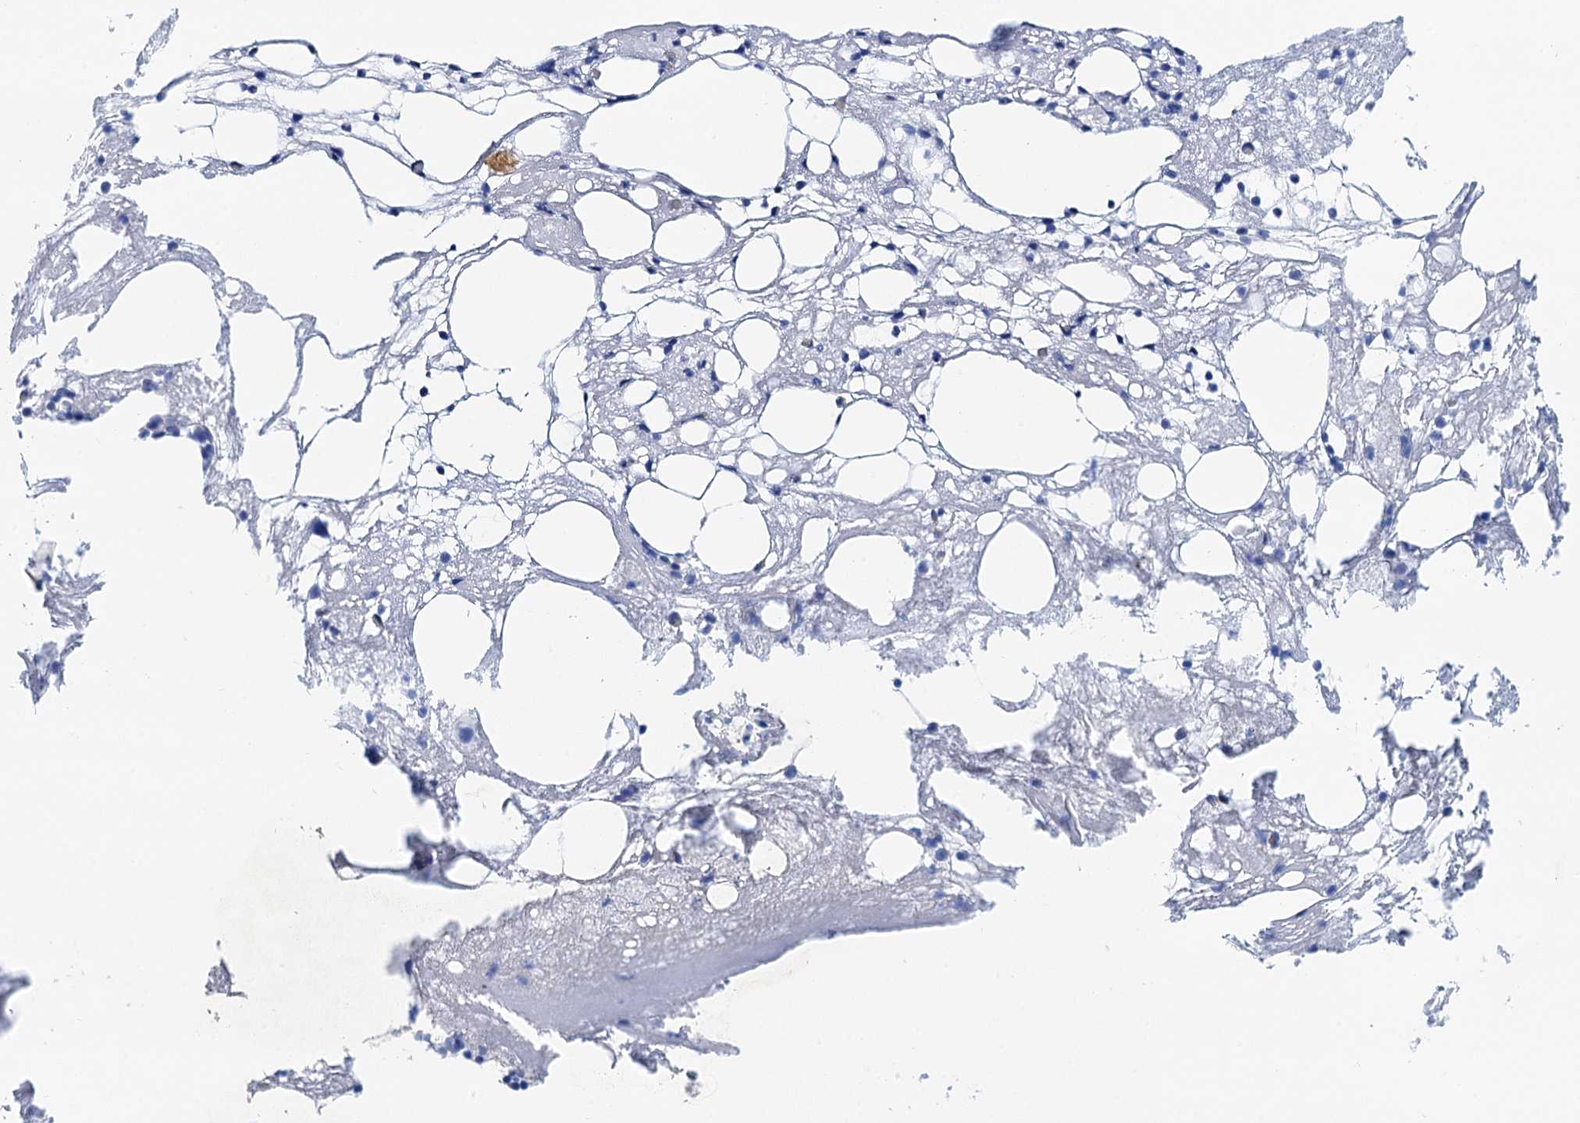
{"staining": {"intensity": "negative", "quantity": "none", "location": "none"}, "tissue": "bone marrow", "cell_type": "Hematopoietic cells", "image_type": "normal", "snomed": [{"axis": "morphology", "description": "Normal tissue, NOS"}, {"axis": "topography", "description": "Bone marrow"}], "caption": "This photomicrograph is of unremarkable bone marrow stained with IHC to label a protein in brown with the nuclei are counter-stained blue. There is no positivity in hematopoietic cells.", "gene": "NLRP10", "patient": {"sex": "male", "age": 78}}